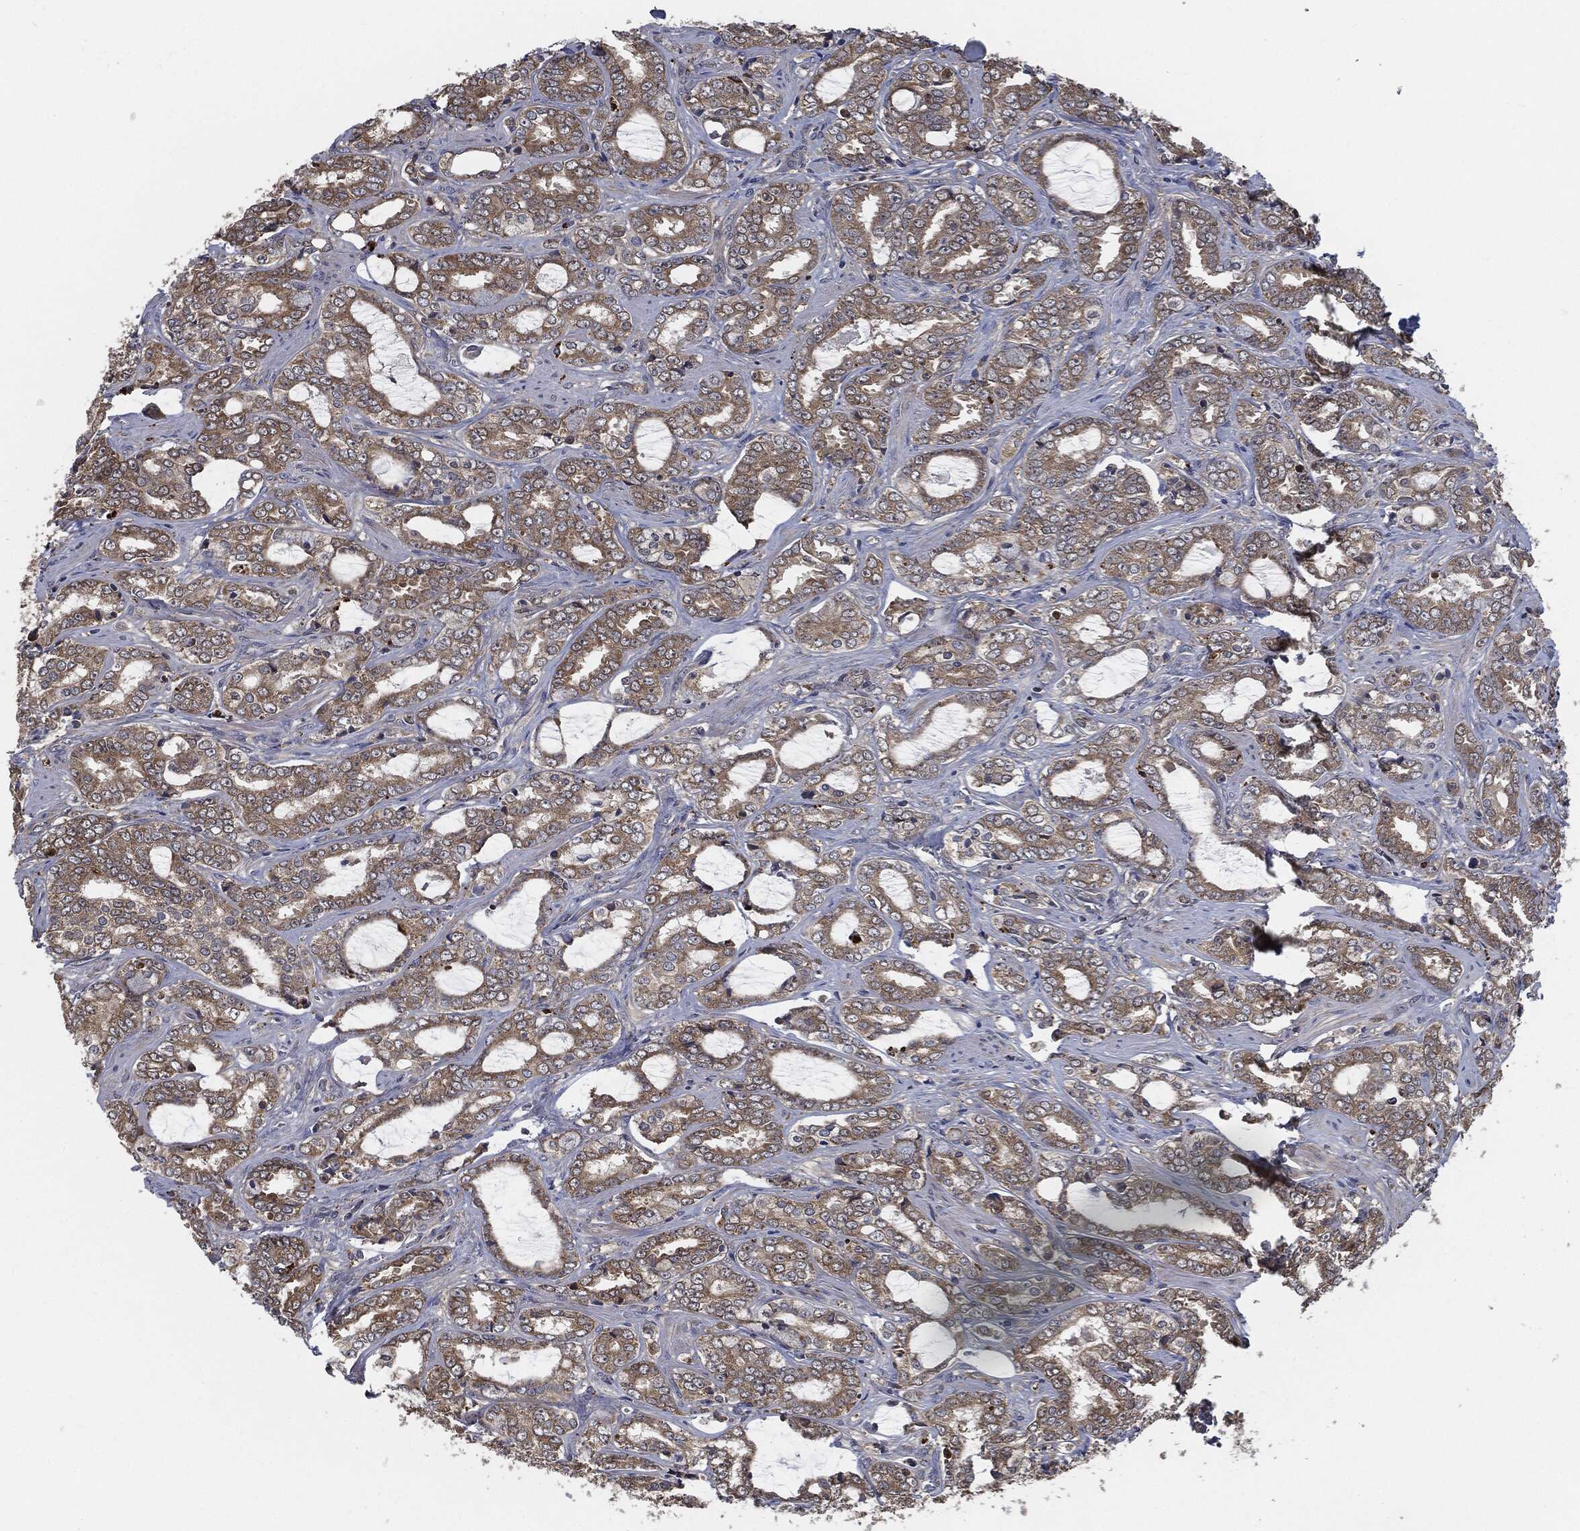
{"staining": {"intensity": "weak", "quantity": ">75%", "location": "cytoplasmic/membranous"}, "tissue": "prostate cancer", "cell_type": "Tumor cells", "image_type": "cancer", "snomed": [{"axis": "morphology", "description": "Adenocarcinoma, Medium grade"}, {"axis": "topography", "description": "Prostate"}], "caption": "This is an image of IHC staining of prostate adenocarcinoma (medium-grade), which shows weak staining in the cytoplasmic/membranous of tumor cells.", "gene": "PRDX4", "patient": {"sex": "male", "age": 71}}